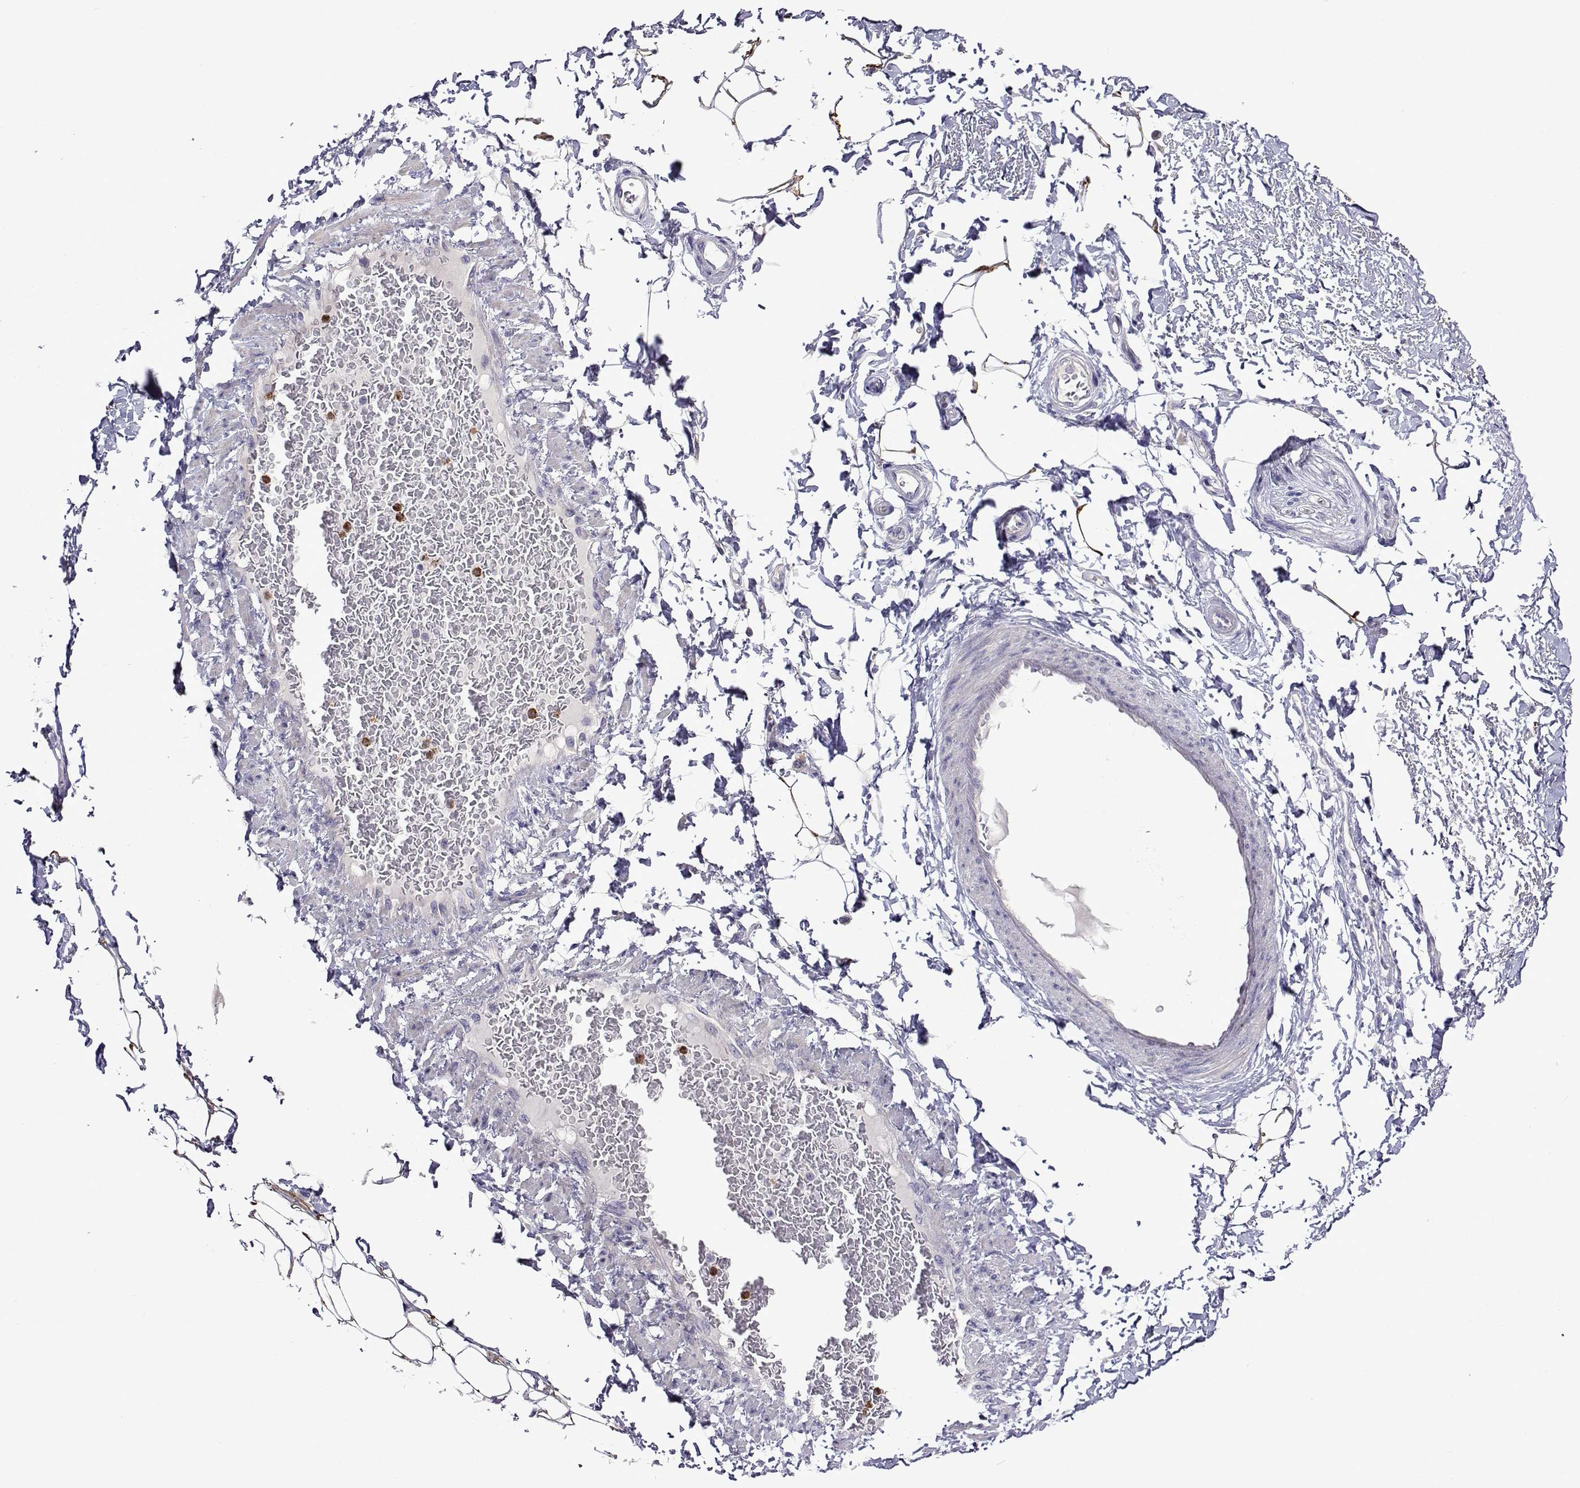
{"staining": {"intensity": "negative", "quantity": "none", "location": "none"}, "tissue": "adipose tissue", "cell_type": "Adipocytes", "image_type": "normal", "snomed": [{"axis": "morphology", "description": "Normal tissue, NOS"}, {"axis": "topography", "description": "Peripheral nerve tissue"}], "caption": "Immunohistochemical staining of benign adipose tissue demonstrates no significant staining in adipocytes. The staining is performed using DAB (3,3'-diaminobenzidine) brown chromogen with nuclei counter-stained in using hematoxylin.", "gene": "SULT2A1", "patient": {"sex": "male", "age": 51}}